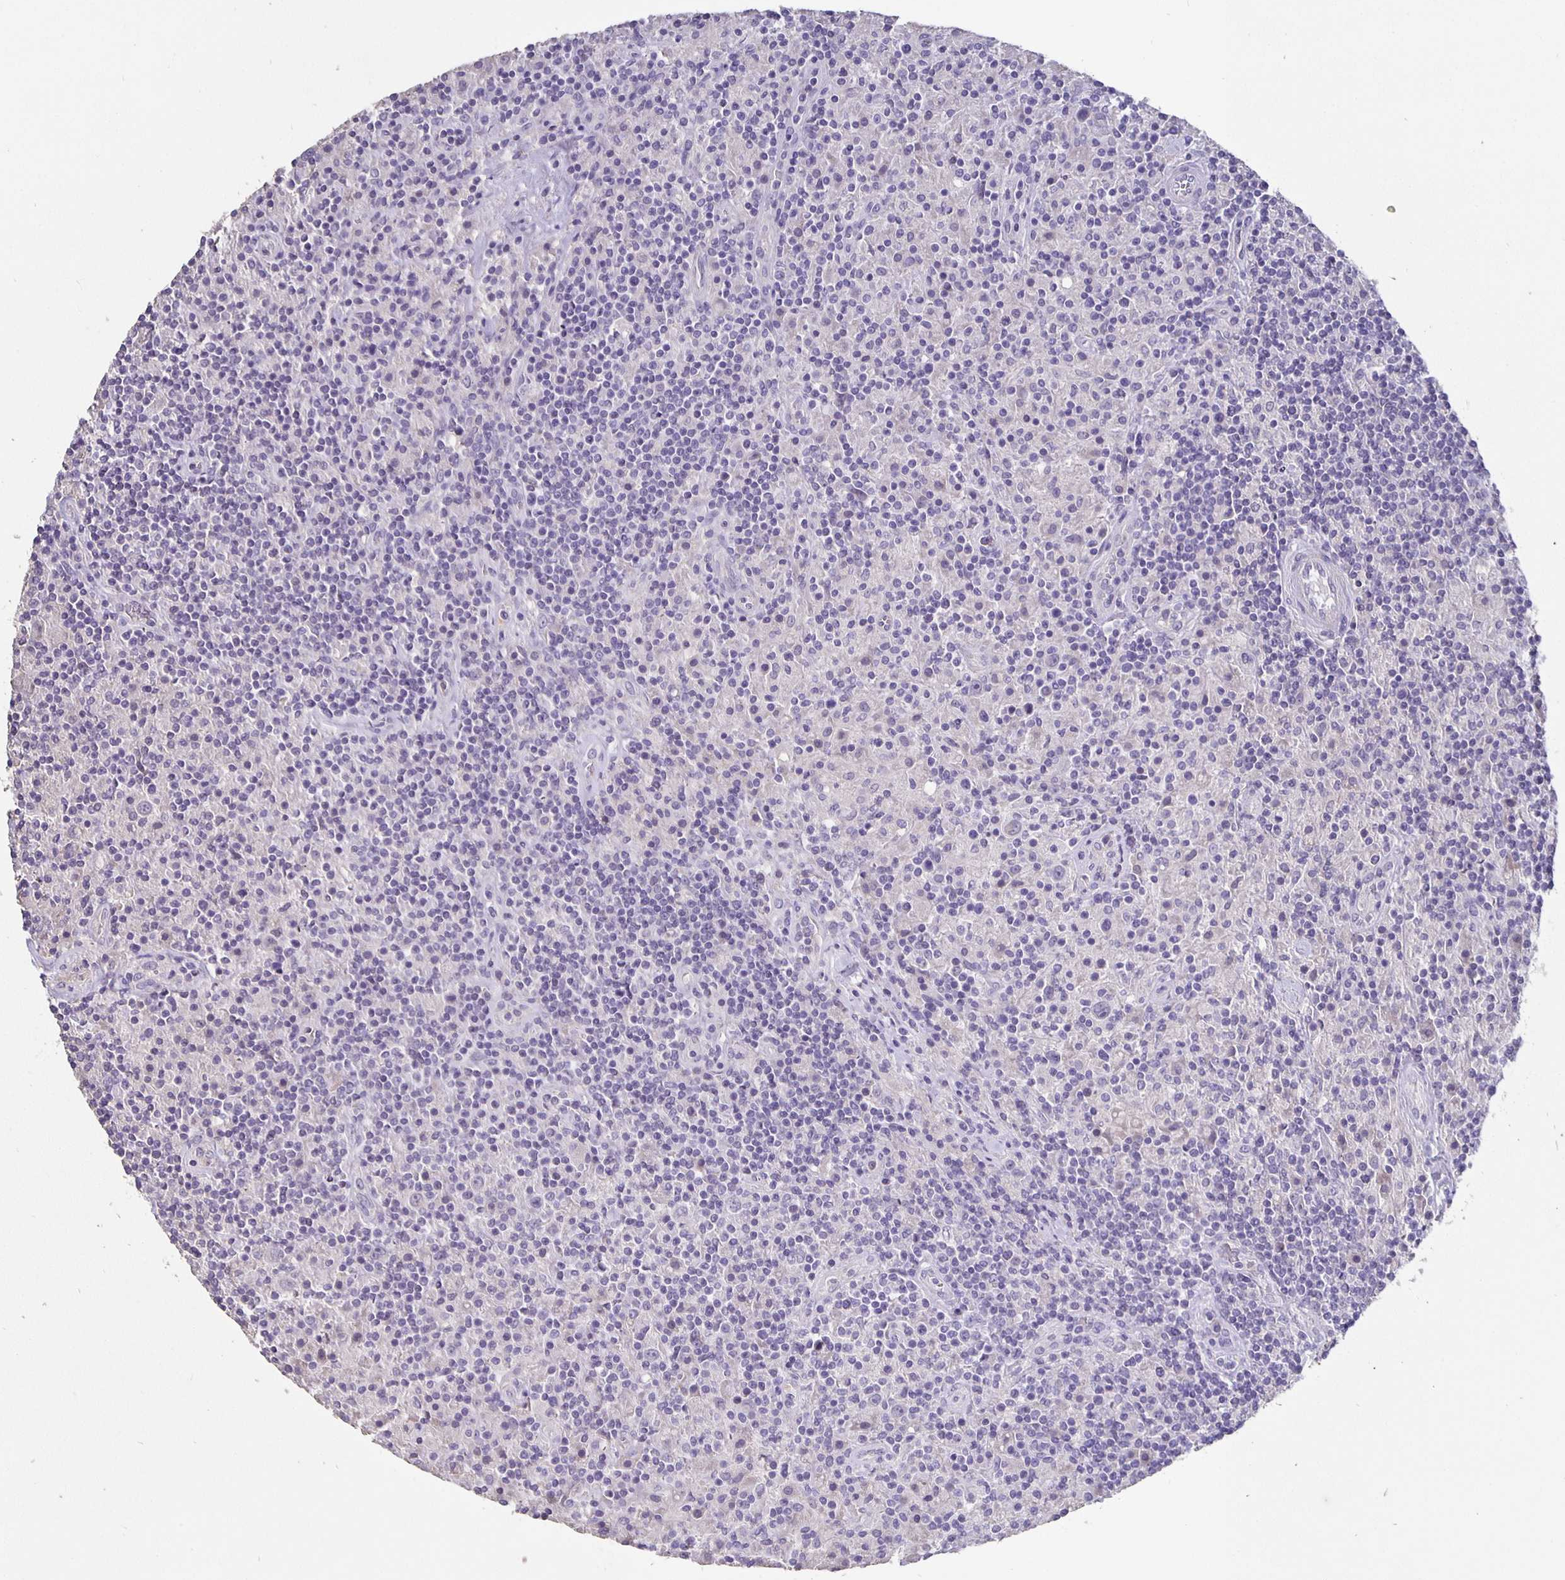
{"staining": {"intensity": "negative", "quantity": "none", "location": "none"}, "tissue": "lymphoma", "cell_type": "Tumor cells", "image_type": "cancer", "snomed": [{"axis": "morphology", "description": "Hodgkin's disease, NOS"}, {"axis": "topography", "description": "Lymph node"}], "caption": "IHC image of neoplastic tissue: Hodgkin's disease stained with DAB displays no significant protein staining in tumor cells.", "gene": "CFAP74", "patient": {"sex": "male", "age": 70}}